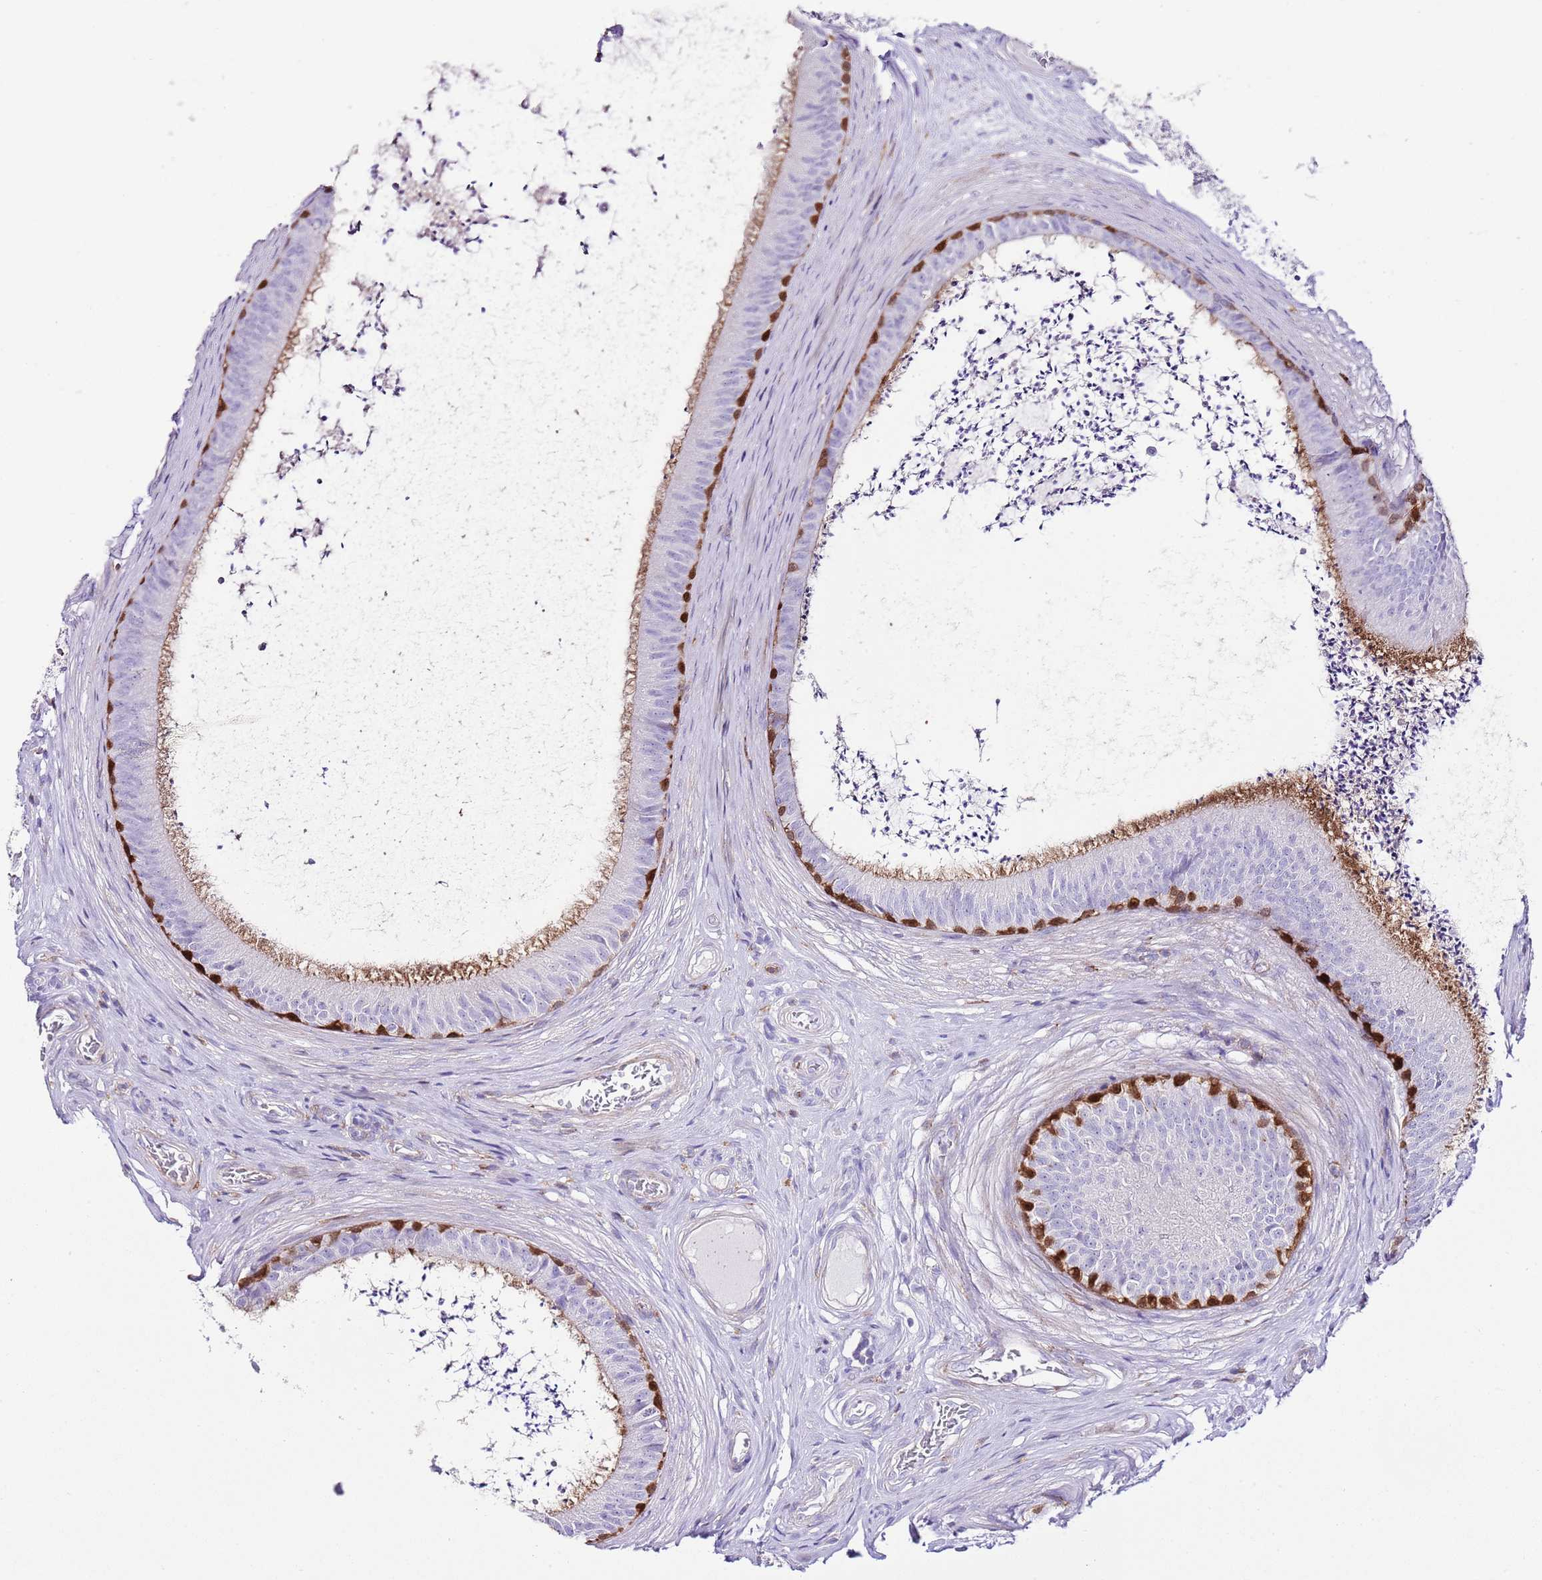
{"staining": {"intensity": "strong", "quantity": "<25%", "location": "cytoplasmic/membranous,nuclear"}, "tissue": "epididymis", "cell_type": "Glandular cells", "image_type": "normal", "snomed": [{"axis": "morphology", "description": "Normal tissue, NOS"}, {"axis": "topography", "description": "Testis"}, {"axis": "topography", "description": "Epididymis"}], "caption": "Immunohistochemistry (IHC) staining of benign epididymis, which exhibits medium levels of strong cytoplasmic/membranous,nuclear staining in approximately <25% of glandular cells indicating strong cytoplasmic/membranous,nuclear protein staining. The staining was performed using DAB (3,3'-diaminobenzidine) (brown) for protein detection and nuclei were counterstained in hematoxylin (blue).", "gene": "ALDH3A1", "patient": {"sex": "male", "age": 41}}